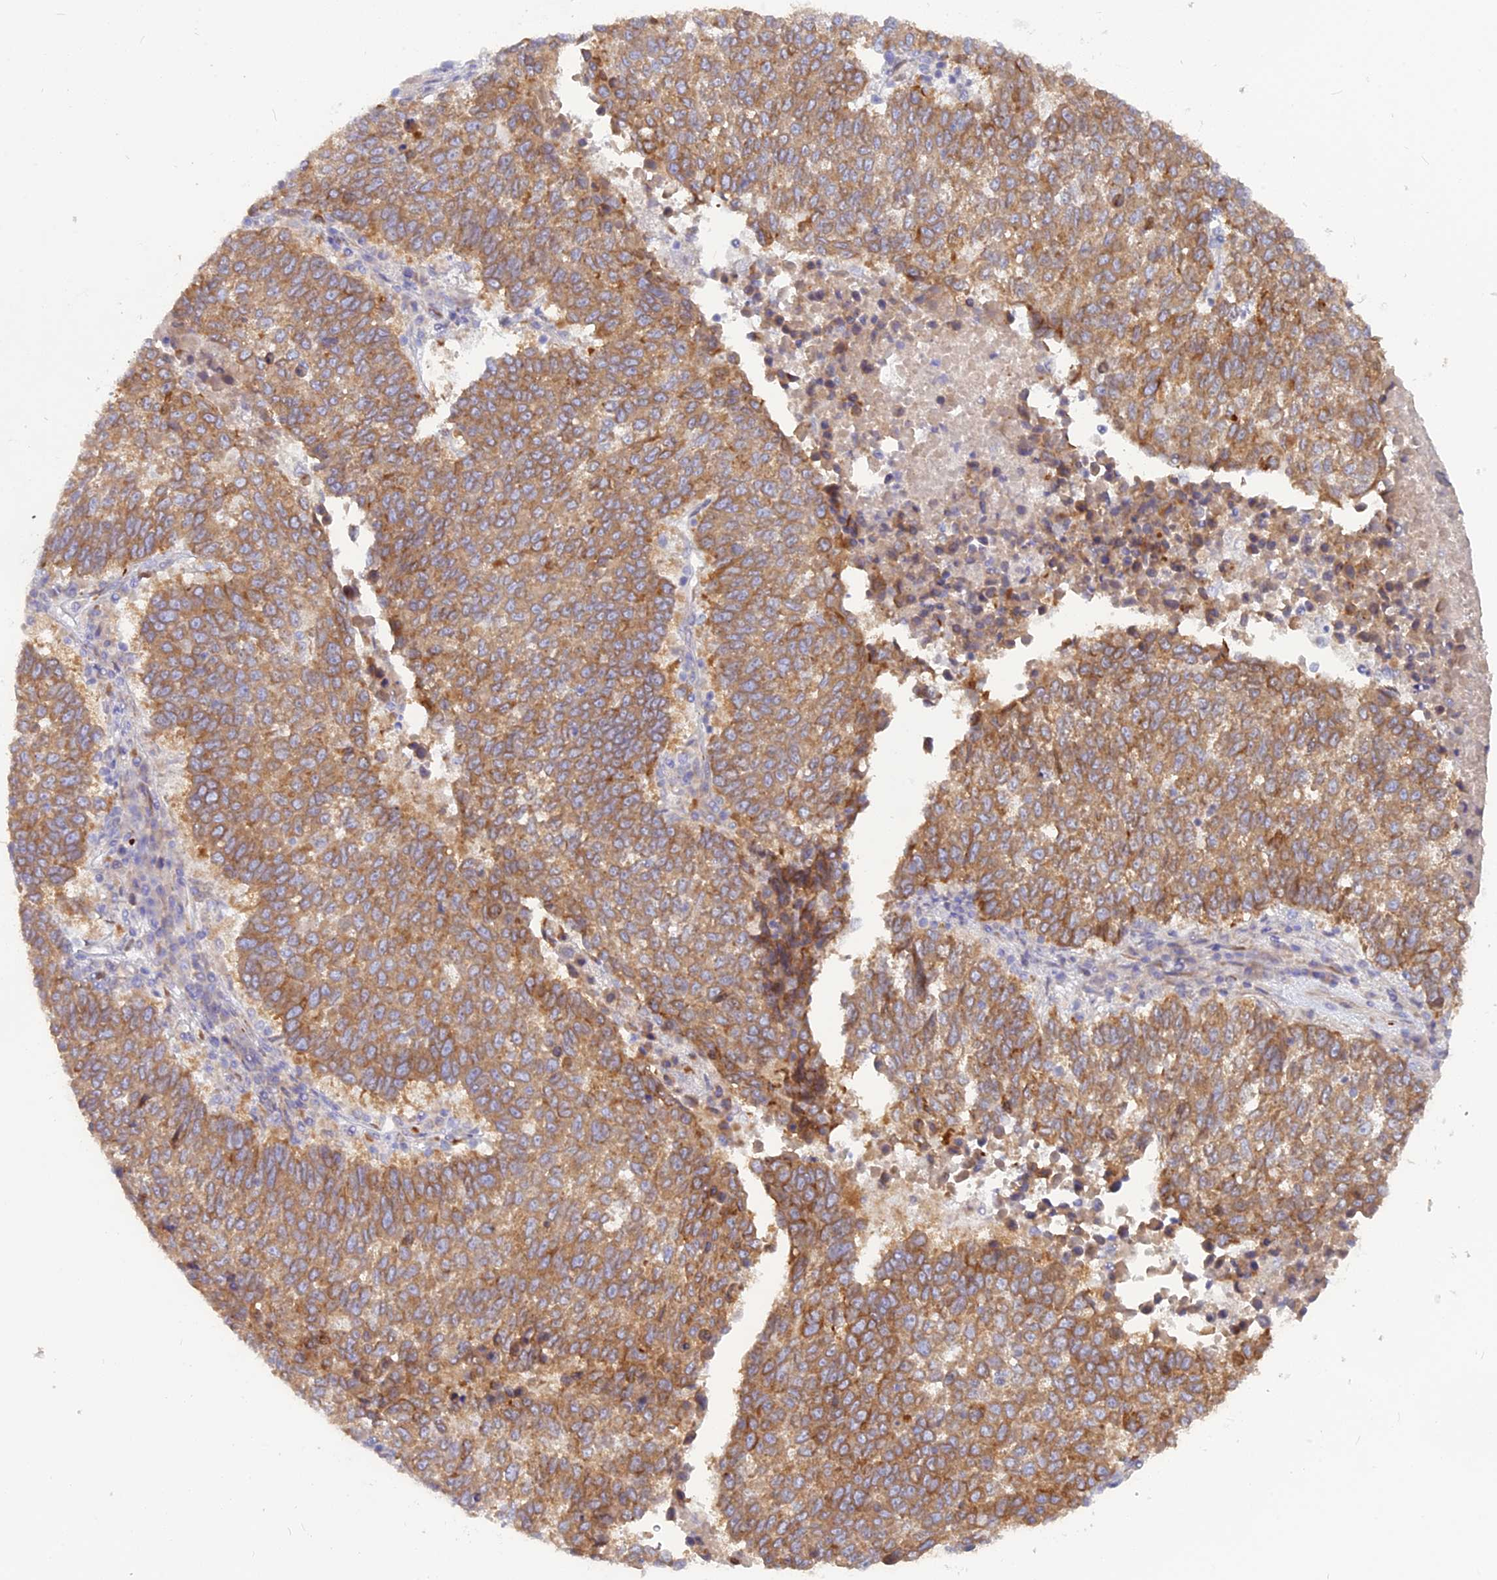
{"staining": {"intensity": "moderate", "quantity": ">75%", "location": "cytoplasmic/membranous"}, "tissue": "lung cancer", "cell_type": "Tumor cells", "image_type": "cancer", "snomed": [{"axis": "morphology", "description": "Squamous cell carcinoma, NOS"}, {"axis": "topography", "description": "Lung"}], "caption": "Approximately >75% of tumor cells in human squamous cell carcinoma (lung) display moderate cytoplasmic/membranous protein positivity as visualized by brown immunohistochemical staining.", "gene": "TLCD1", "patient": {"sex": "male", "age": 73}}